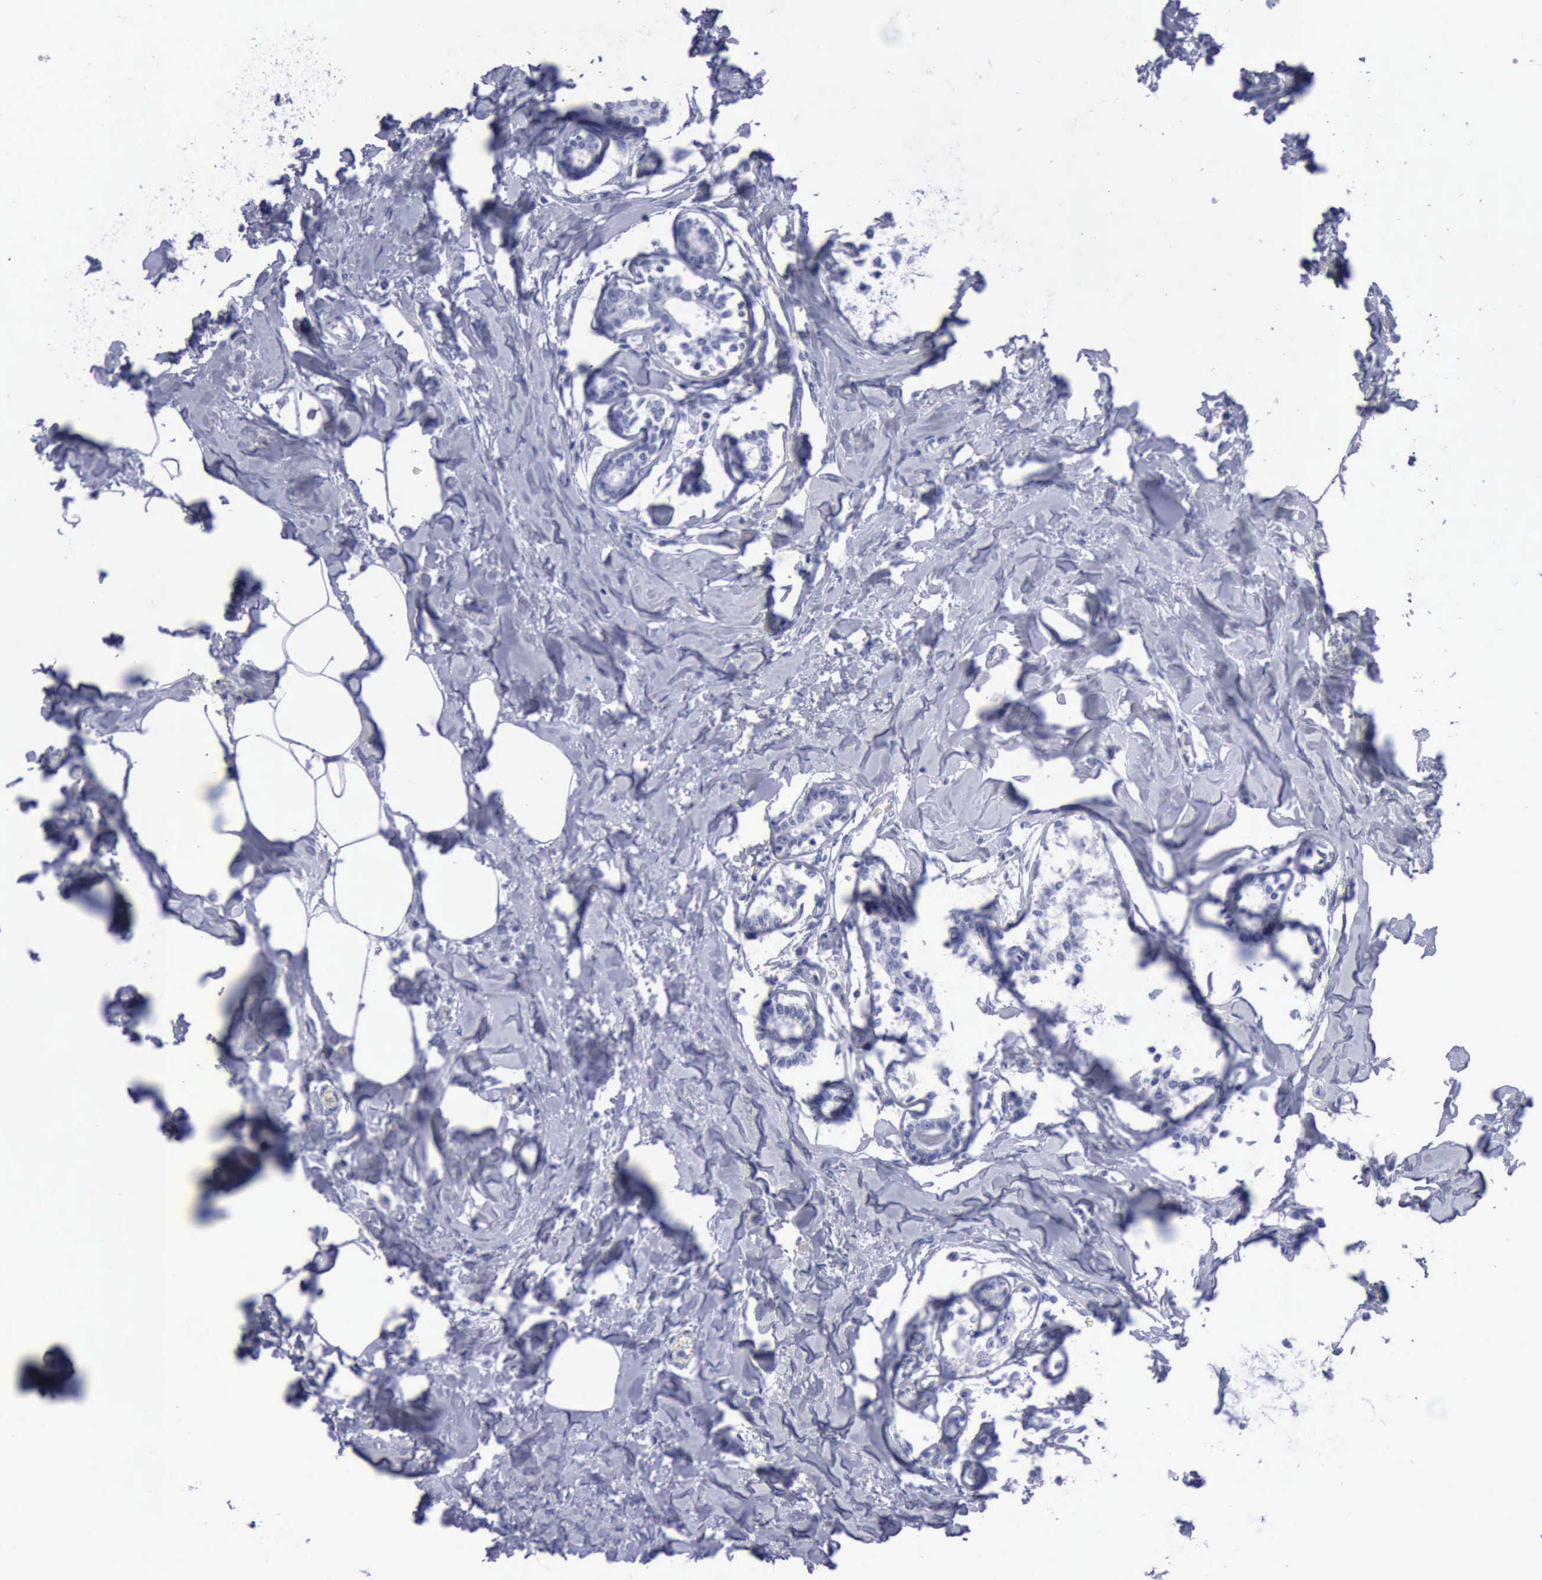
{"staining": {"intensity": "negative", "quantity": "none", "location": "none"}, "tissue": "breast cancer", "cell_type": "Tumor cells", "image_type": "cancer", "snomed": [{"axis": "morphology", "description": "Lobular carcinoma"}, {"axis": "topography", "description": "Breast"}], "caption": "Tumor cells show no significant protein positivity in breast cancer.", "gene": "KRT13", "patient": {"sex": "female", "age": 51}}